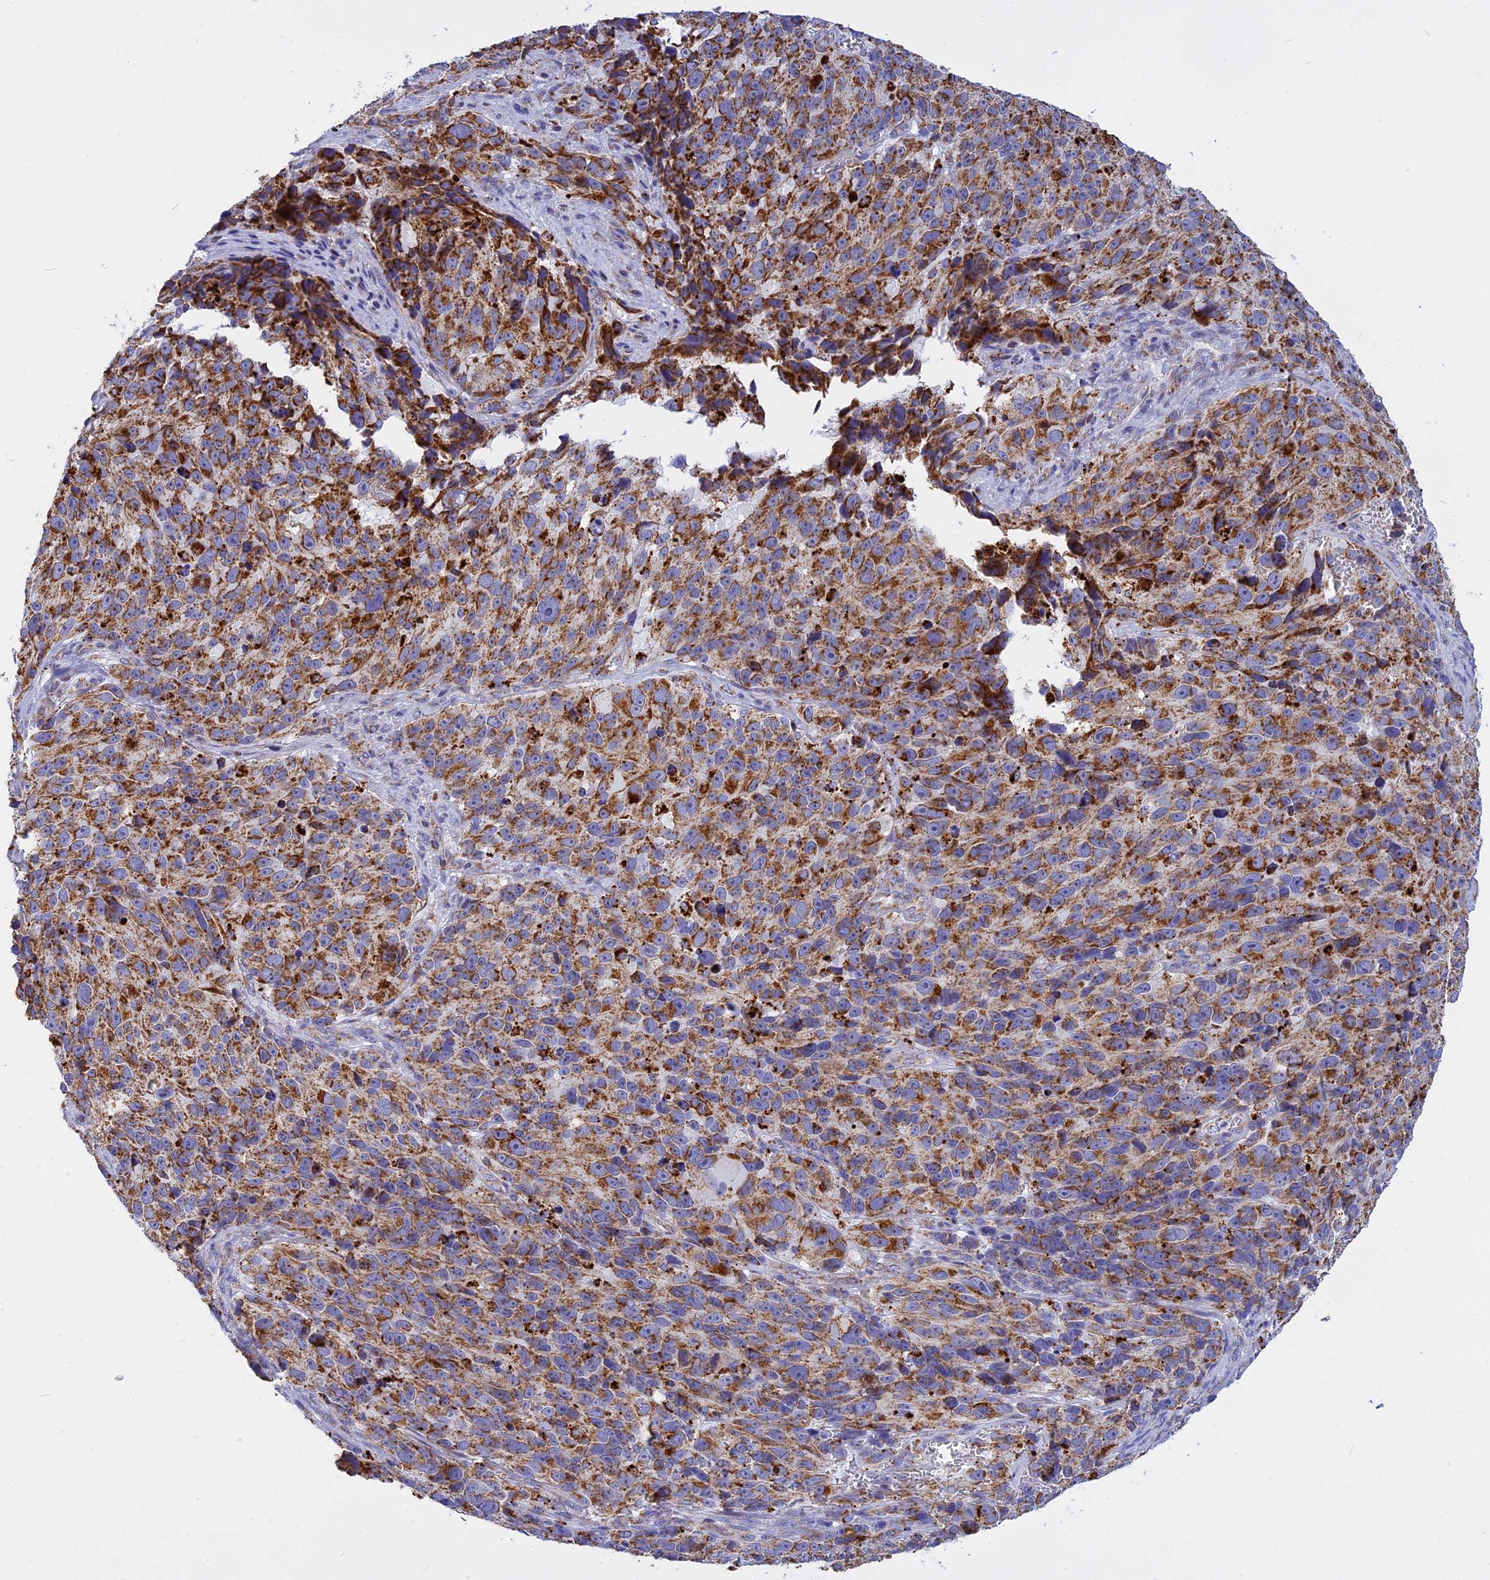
{"staining": {"intensity": "strong", "quantity": ">75%", "location": "cytoplasmic/membranous"}, "tissue": "melanoma", "cell_type": "Tumor cells", "image_type": "cancer", "snomed": [{"axis": "morphology", "description": "Malignant melanoma, NOS"}, {"axis": "topography", "description": "Skin"}], "caption": "Strong cytoplasmic/membranous protein staining is appreciated in approximately >75% of tumor cells in melanoma.", "gene": "VDAC2", "patient": {"sex": "male", "age": 84}}